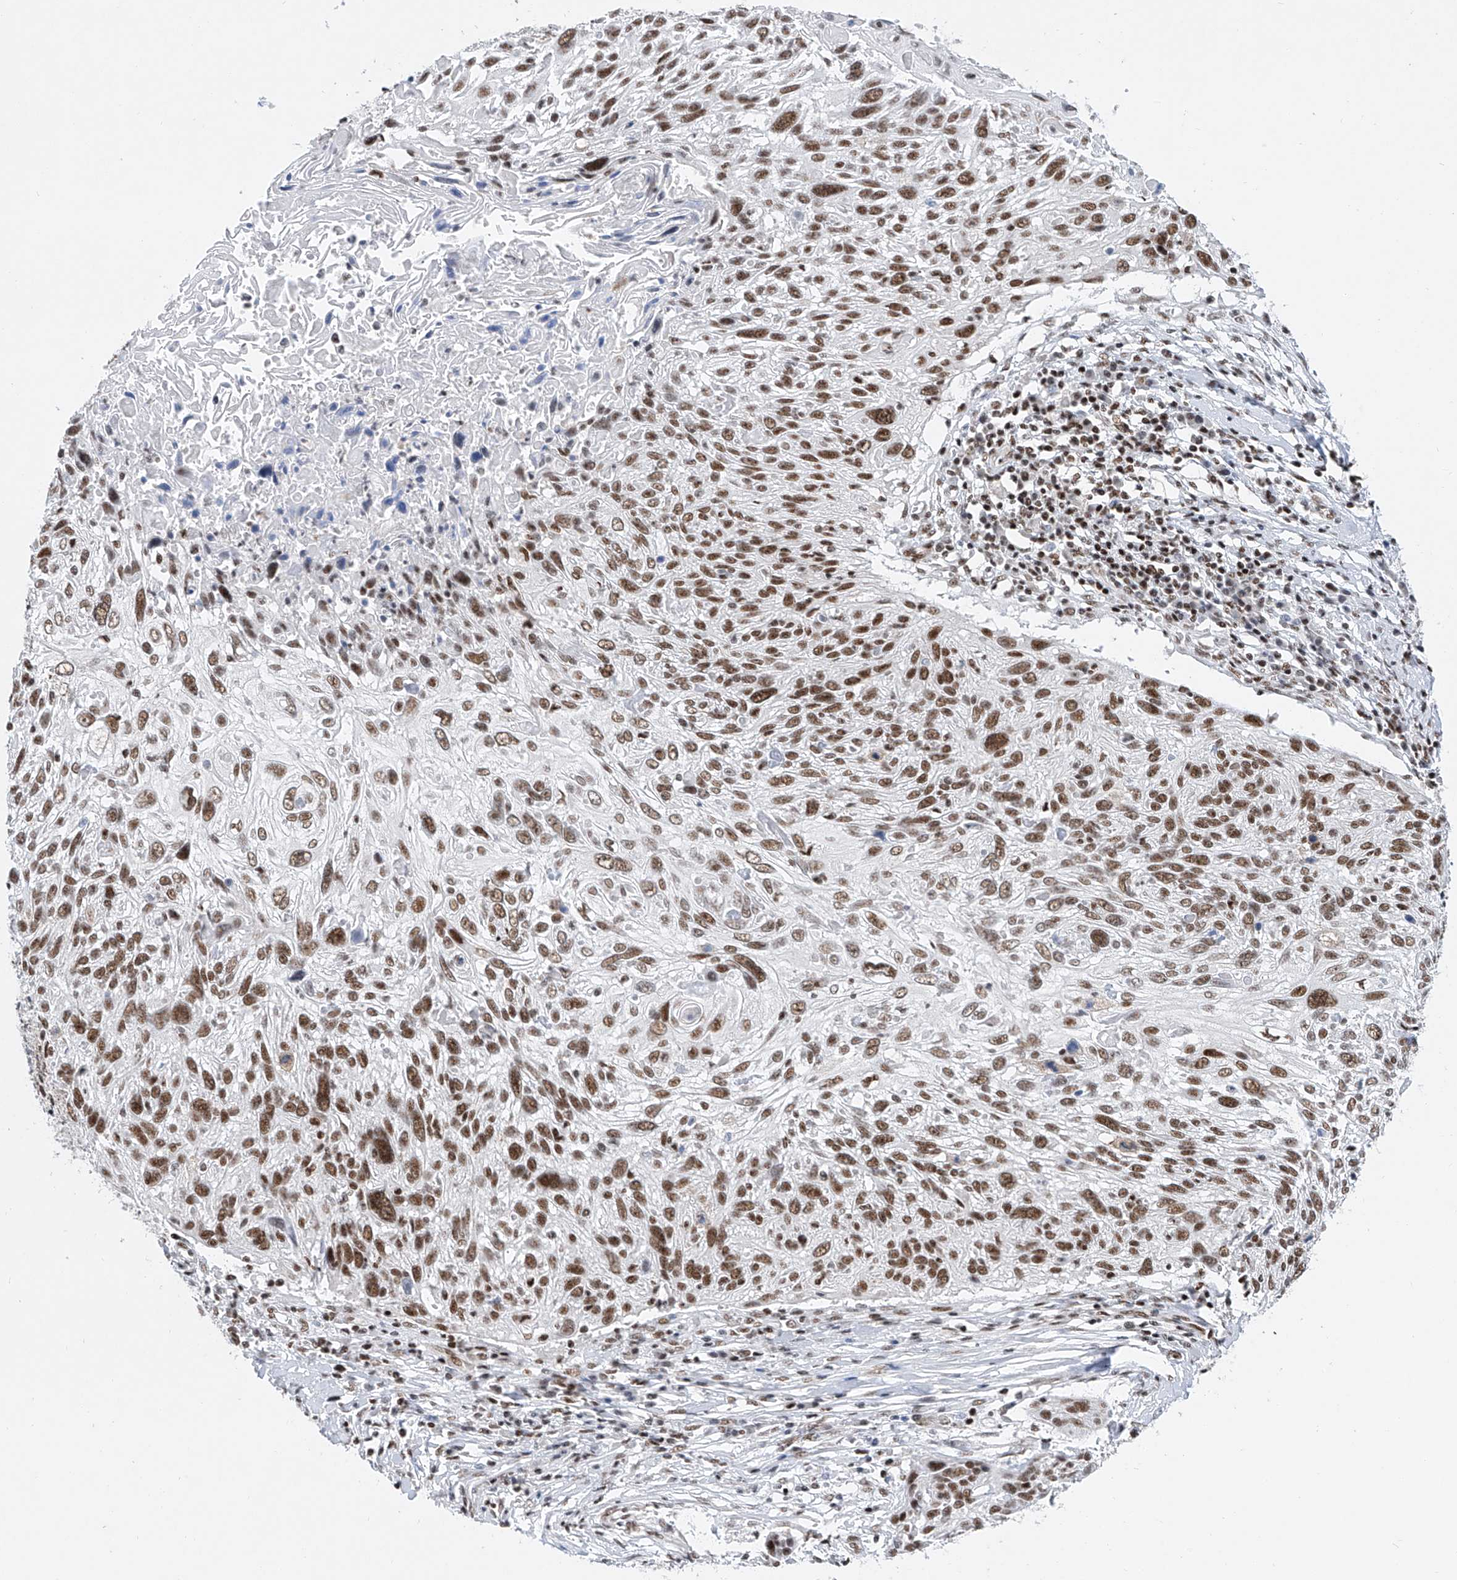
{"staining": {"intensity": "moderate", "quantity": ">75%", "location": "nuclear"}, "tissue": "cervical cancer", "cell_type": "Tumor cells", "image_type": "cancer", "snomed": [{"axis": "morphology", "description": "Squamous cell carcinoma, NOS"}, {"axis": "topography", "description": "Cervix"}], "caption": "This is an image of IHC staining of squamous cell carcinoma (cervical), which shows moderate expression in the nuclear of tumor cells.", "gene": "TAF4", "patient": {"sex": "female", "age": 51}}